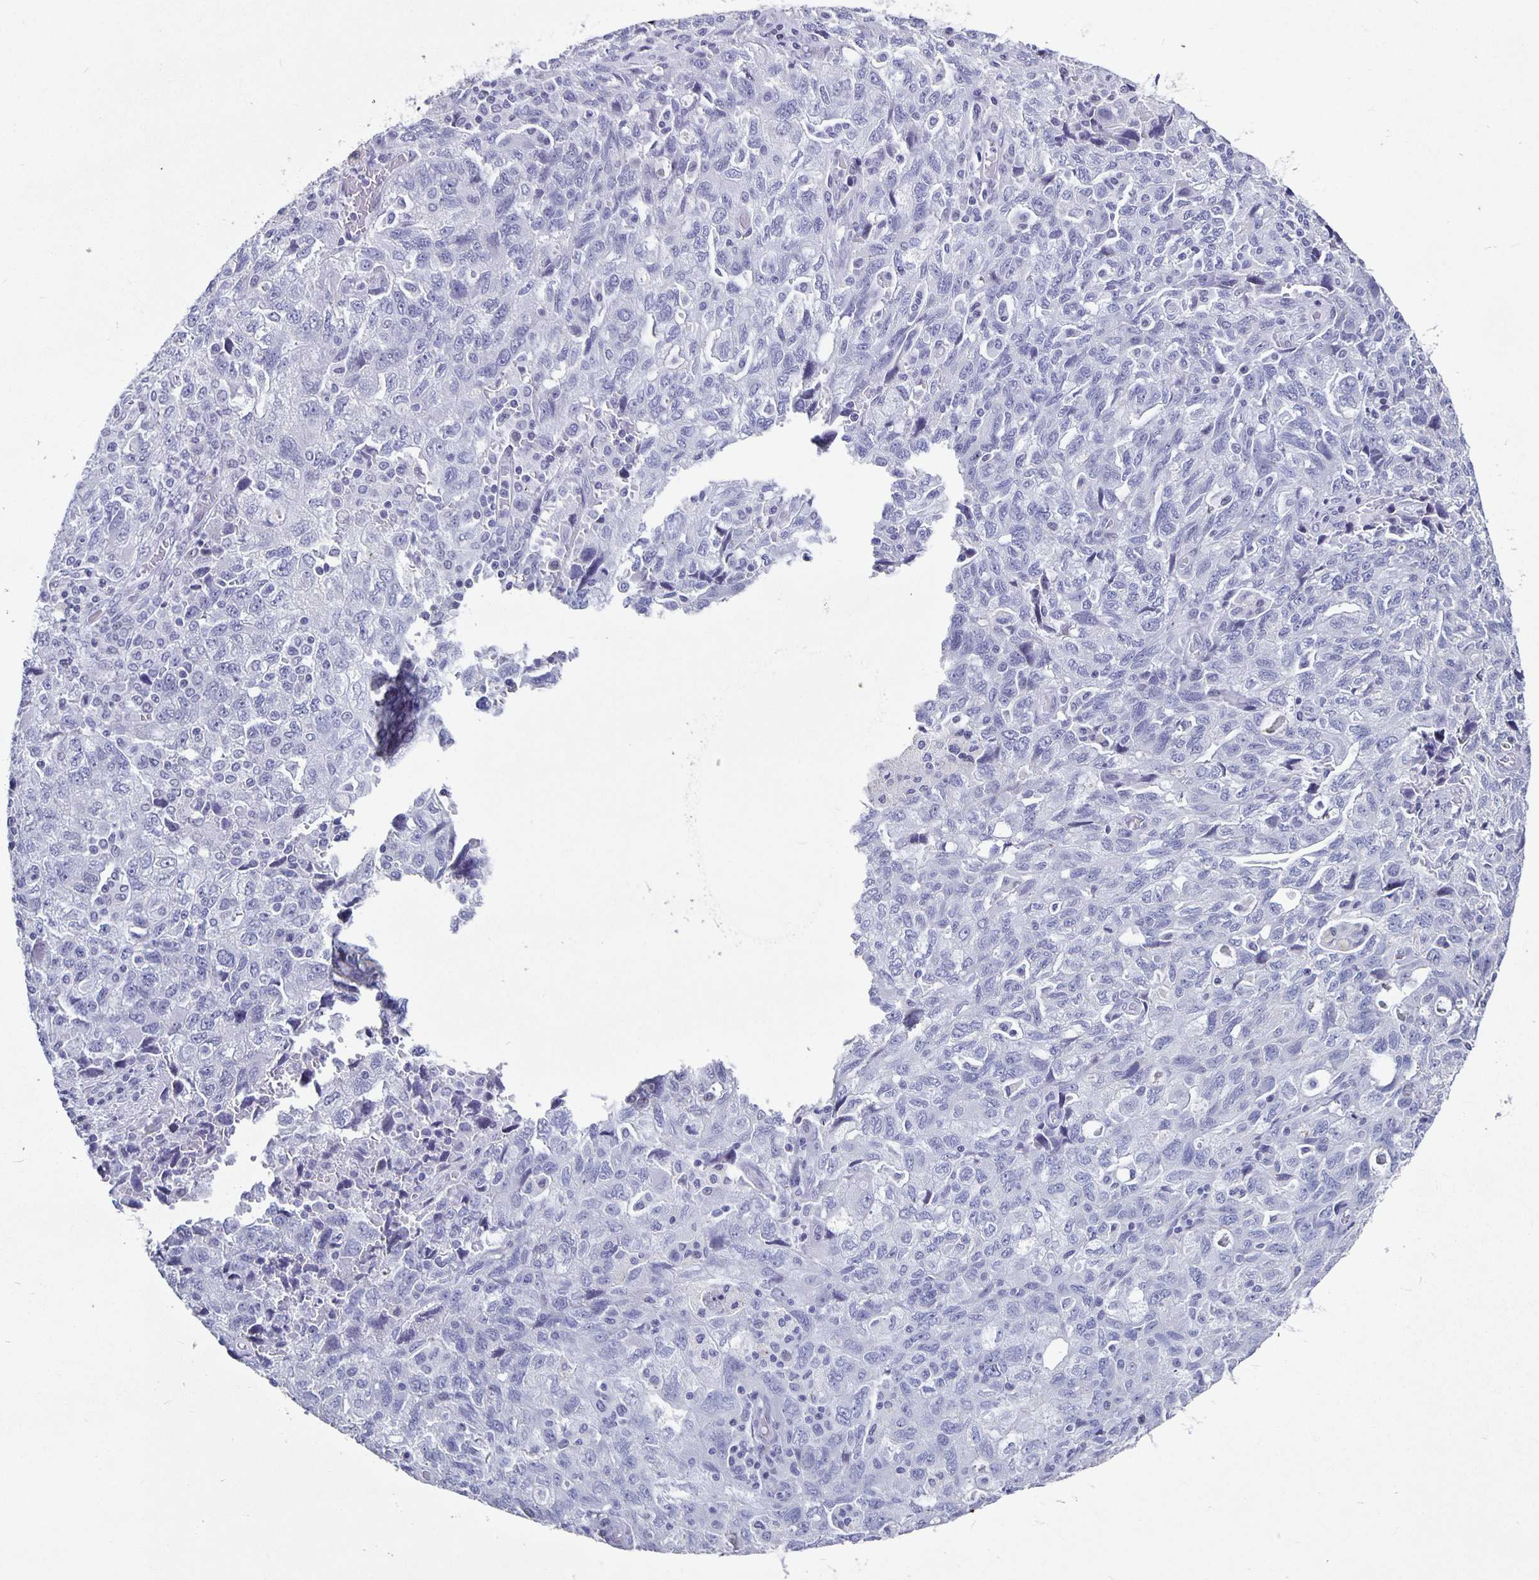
{"staining": {"intensity": "negative", "quantity": "none", "location": "none"}, "tissue": "ovarian cancer", "cell_type": "Tumor cells", "image_type": "cancer", "snomed": [{"axis": "morphology", "description": "Carcinoma, NOS"}, {"axis": "morphology", "description": "Cystadenocarcinoma, serous, NOS"}, {"axis": "topography", "description": "Ovary"}], "caption": "DAB (3,3'-diaminobenzidine) immunohistochemical staining of carcinoma (ovarian) exhibits no significant staining in tumor cells.", "gene": "OLIG2", "patient": {"sex": "female", "age": 69}}